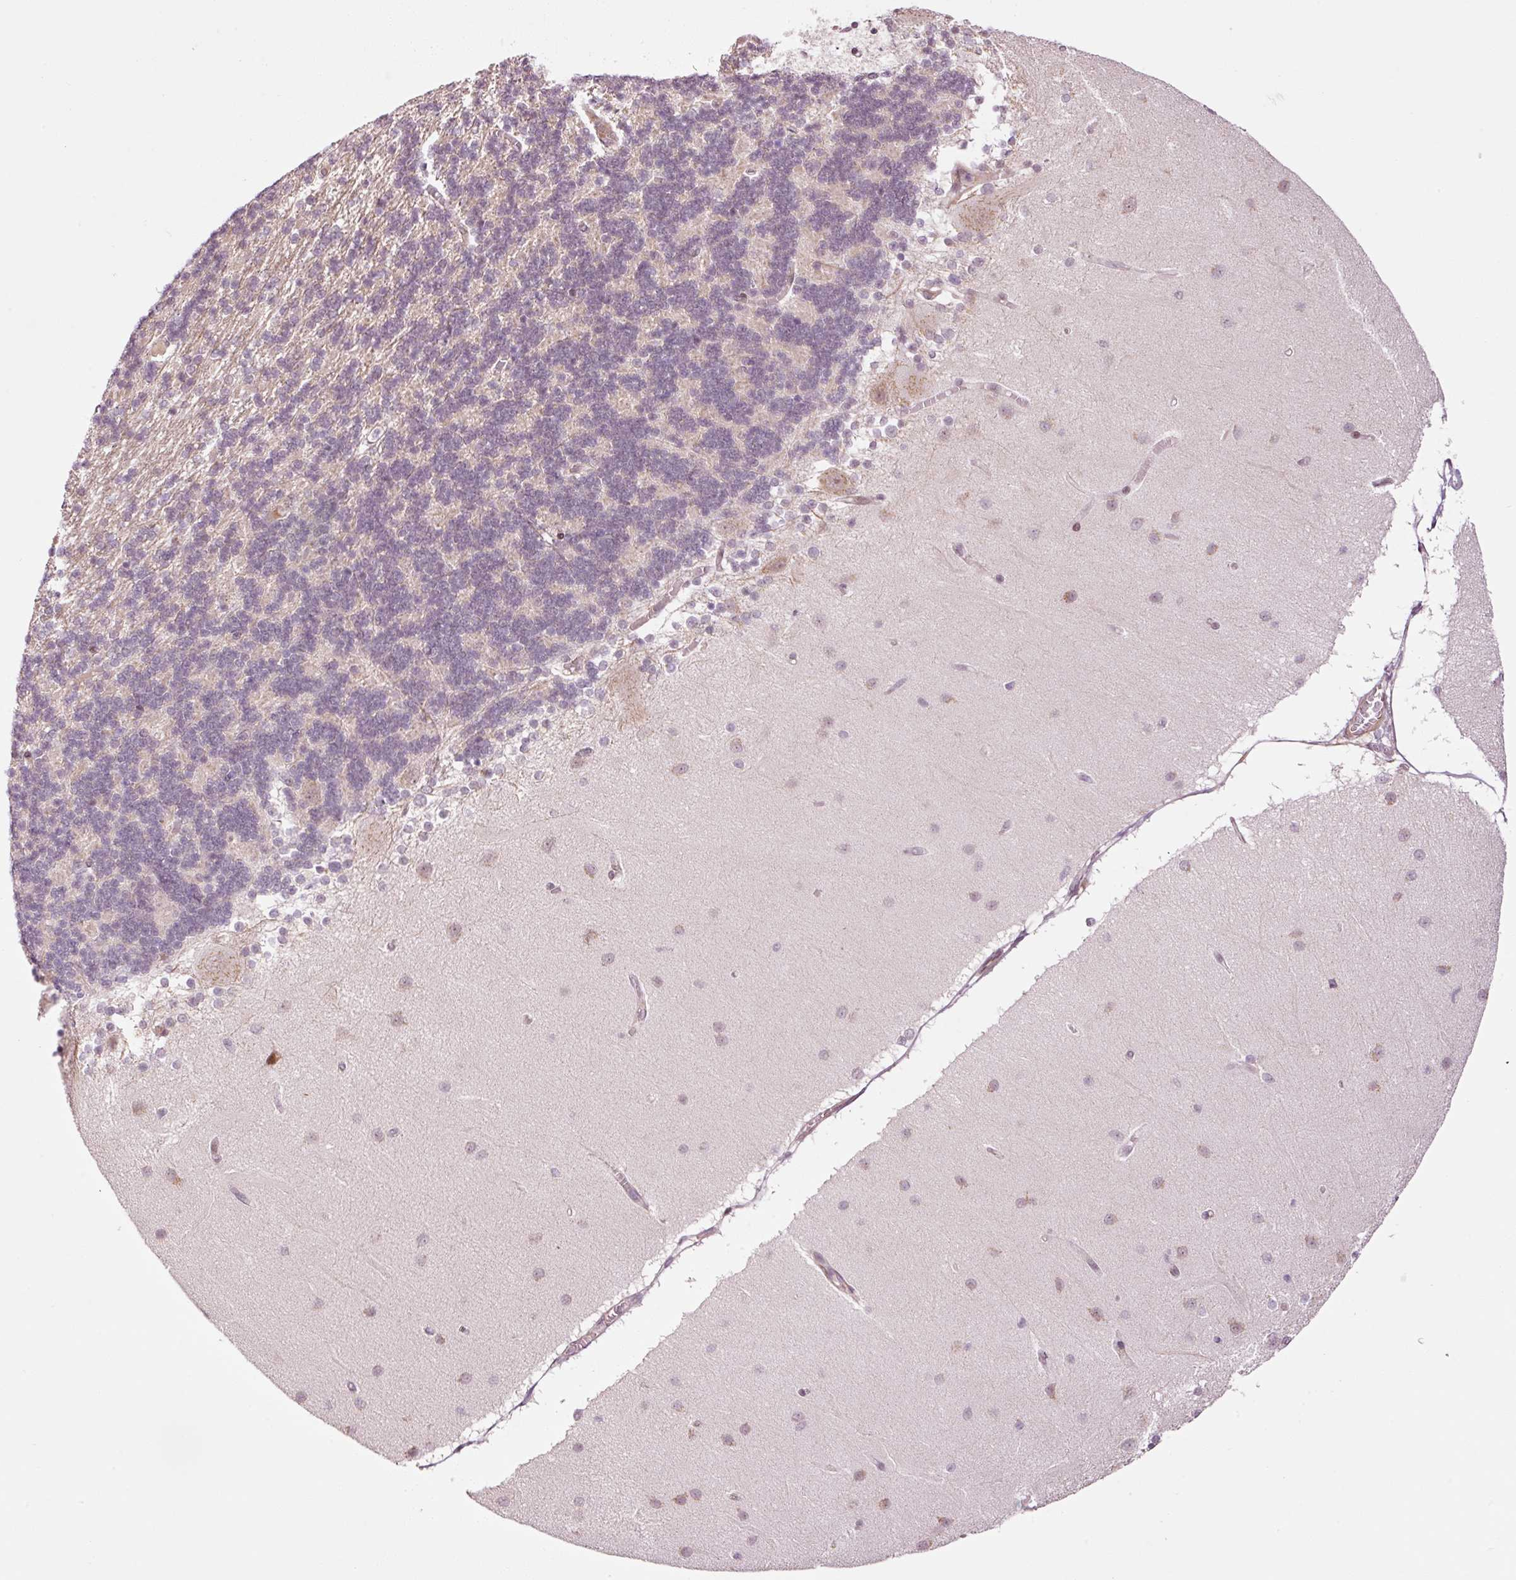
{"staining": {"intensity": "negative", "quantity": "none", "location": "none"}, "tissue": "cerebellum", "cell_type": "Cells in granular layer", "image_type": "normal", "snomed": [{"axis": "morphology", "description": "Normal tissue, NOS"}, {"axis": "topography", "description": "Cerebellum"}], "caption": "DAB immunohistochemical staining of normal human cerebellum demonstrates no significant expression in cells in granular layer. (Immunohistochemistry, brightfield microscopy, high magnification).", "gene": "ANKRD20A1", "patient": {"sex": "female", "age": 54}}